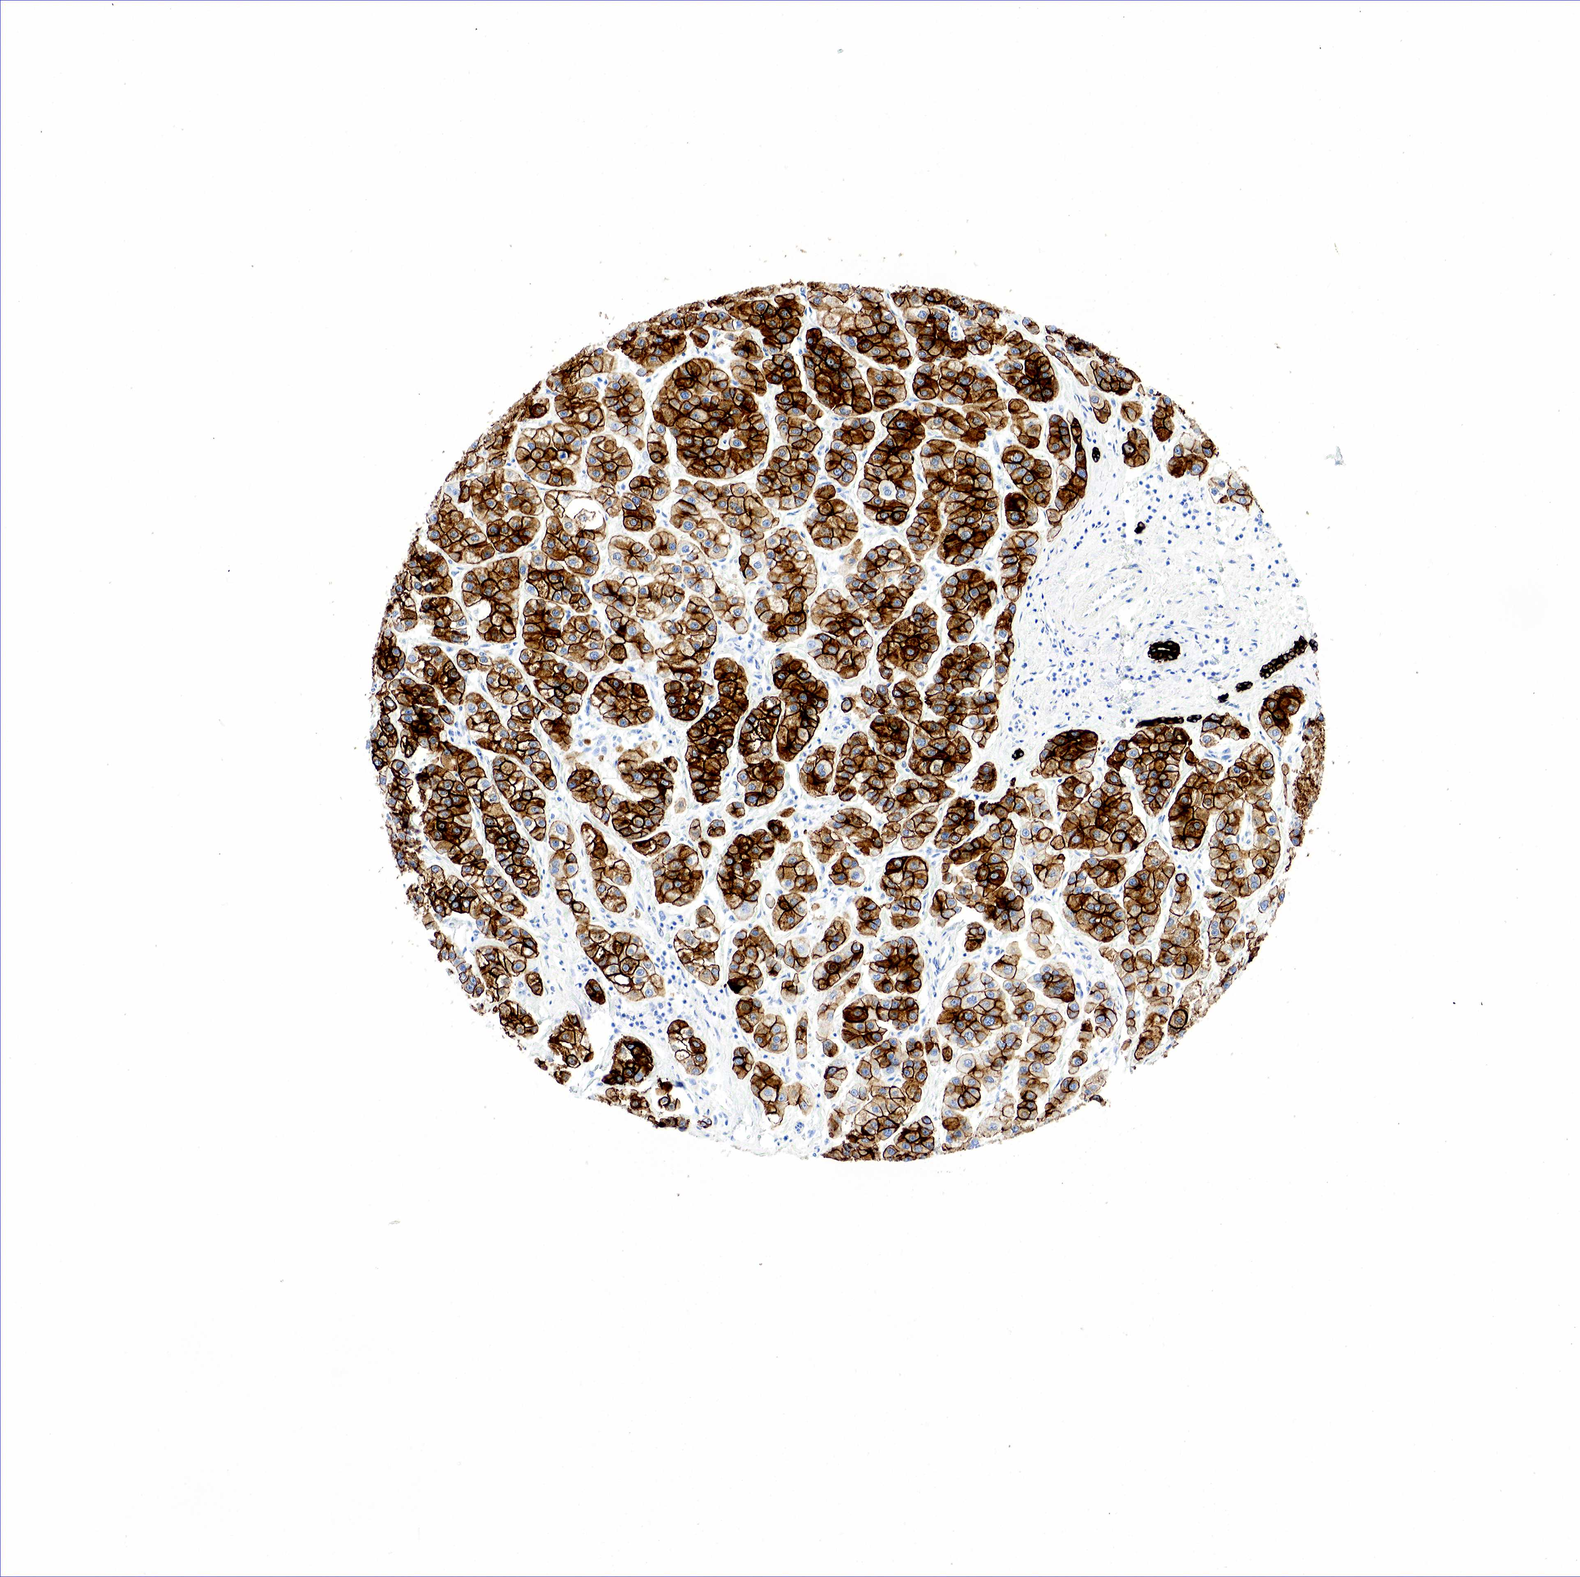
{"staining": {"intensity": "strong", "quantity": ">75%", "location": "cytoplasmic/membranous"}, "tissue": "liver cancer", "cell_type": "Tumor cells", "image_type": "cancer", "snomed": [{"axis": "morphology", "description": "Carcinoma, Hepatocellular, NOS"}, {"axis": "topography", "description": "Liver"}], "caption": "Hepatocellular carcinoma (liver) tissue demonstrates strong cytoplasmic/membranous staining in about >75% of tumor cells", "gene": "KRT18", "patient": {"sex": "female", "age": 85}}